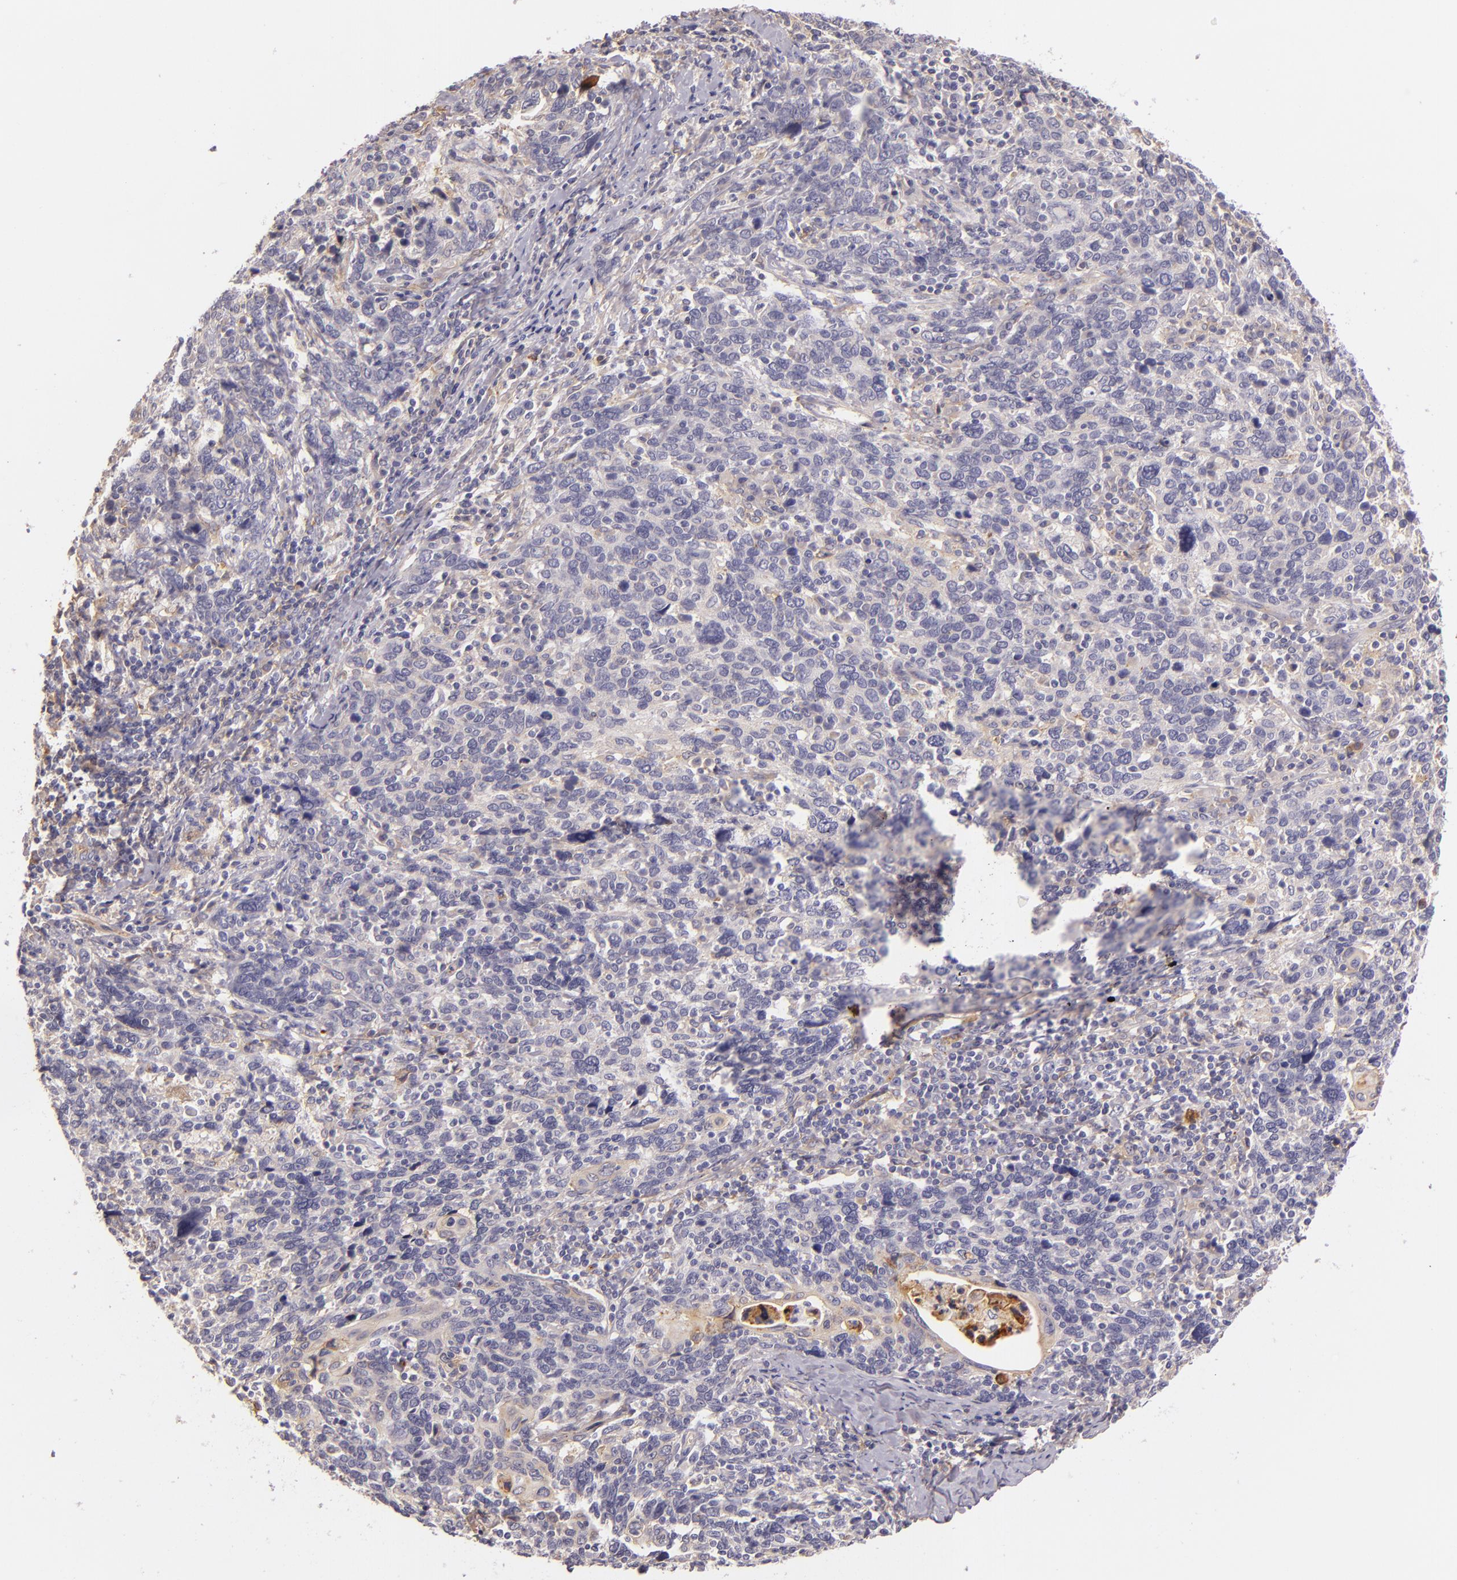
{"staining": {"intensity": "negative", "quantity": "none", "location": "none"}, "tissue": "cervical cancer", "cell_type": "Tumor cells", "image_type": "cancer", "snomed": [{"axis": "morphology", "description": "Squamous cell carcinoma, NOS"}, {"axis": "topography", "description": "Cervix"}], "caption": "This is an immunohistochemistry histopathology image of human cervical cancer. There is no positivity in tumor cells.", "gene": "CTSF", "patient": {"sex": "female", "age": 41}}